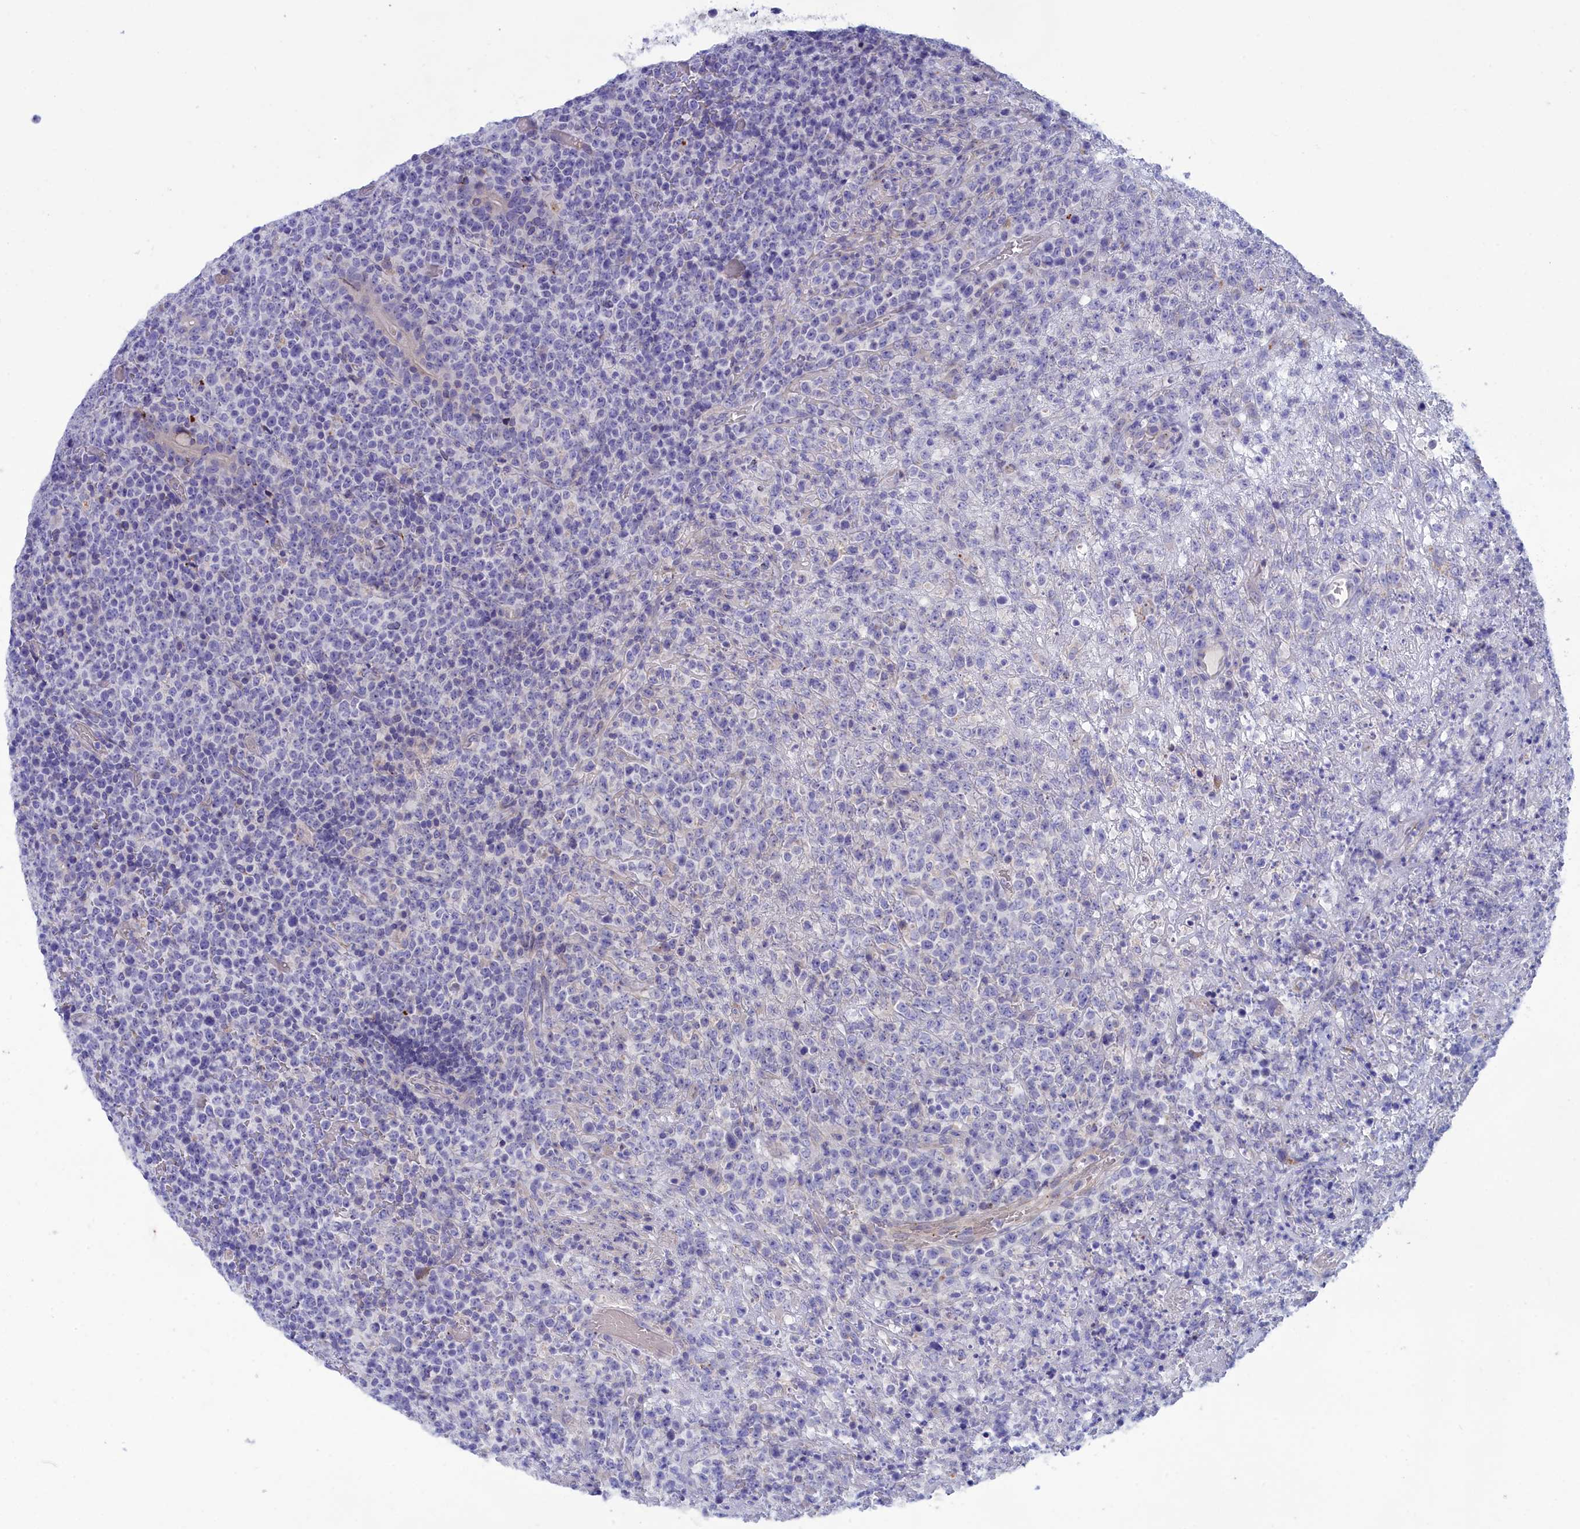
{"staining": {"intensity": "negative", "quantity": "none", "location": "none"}, "tissue": "lymphoma", "cell_type": "Tumor cells", "image_type": "cancer", "snomed": [{"axis": "morphology", "description": "Malignant lymphoma, non-Hodgkin's type, High grade"}, {"axis": "topography", "description": "Colon"}], "caption": "Photomicrograph shows no protein staining in tumor cells of high-grade malignant lymphoma, non-Hodgkin's type tissue.", "gene": "WDR6", "patient": {"sex": "female", "age": 53}}